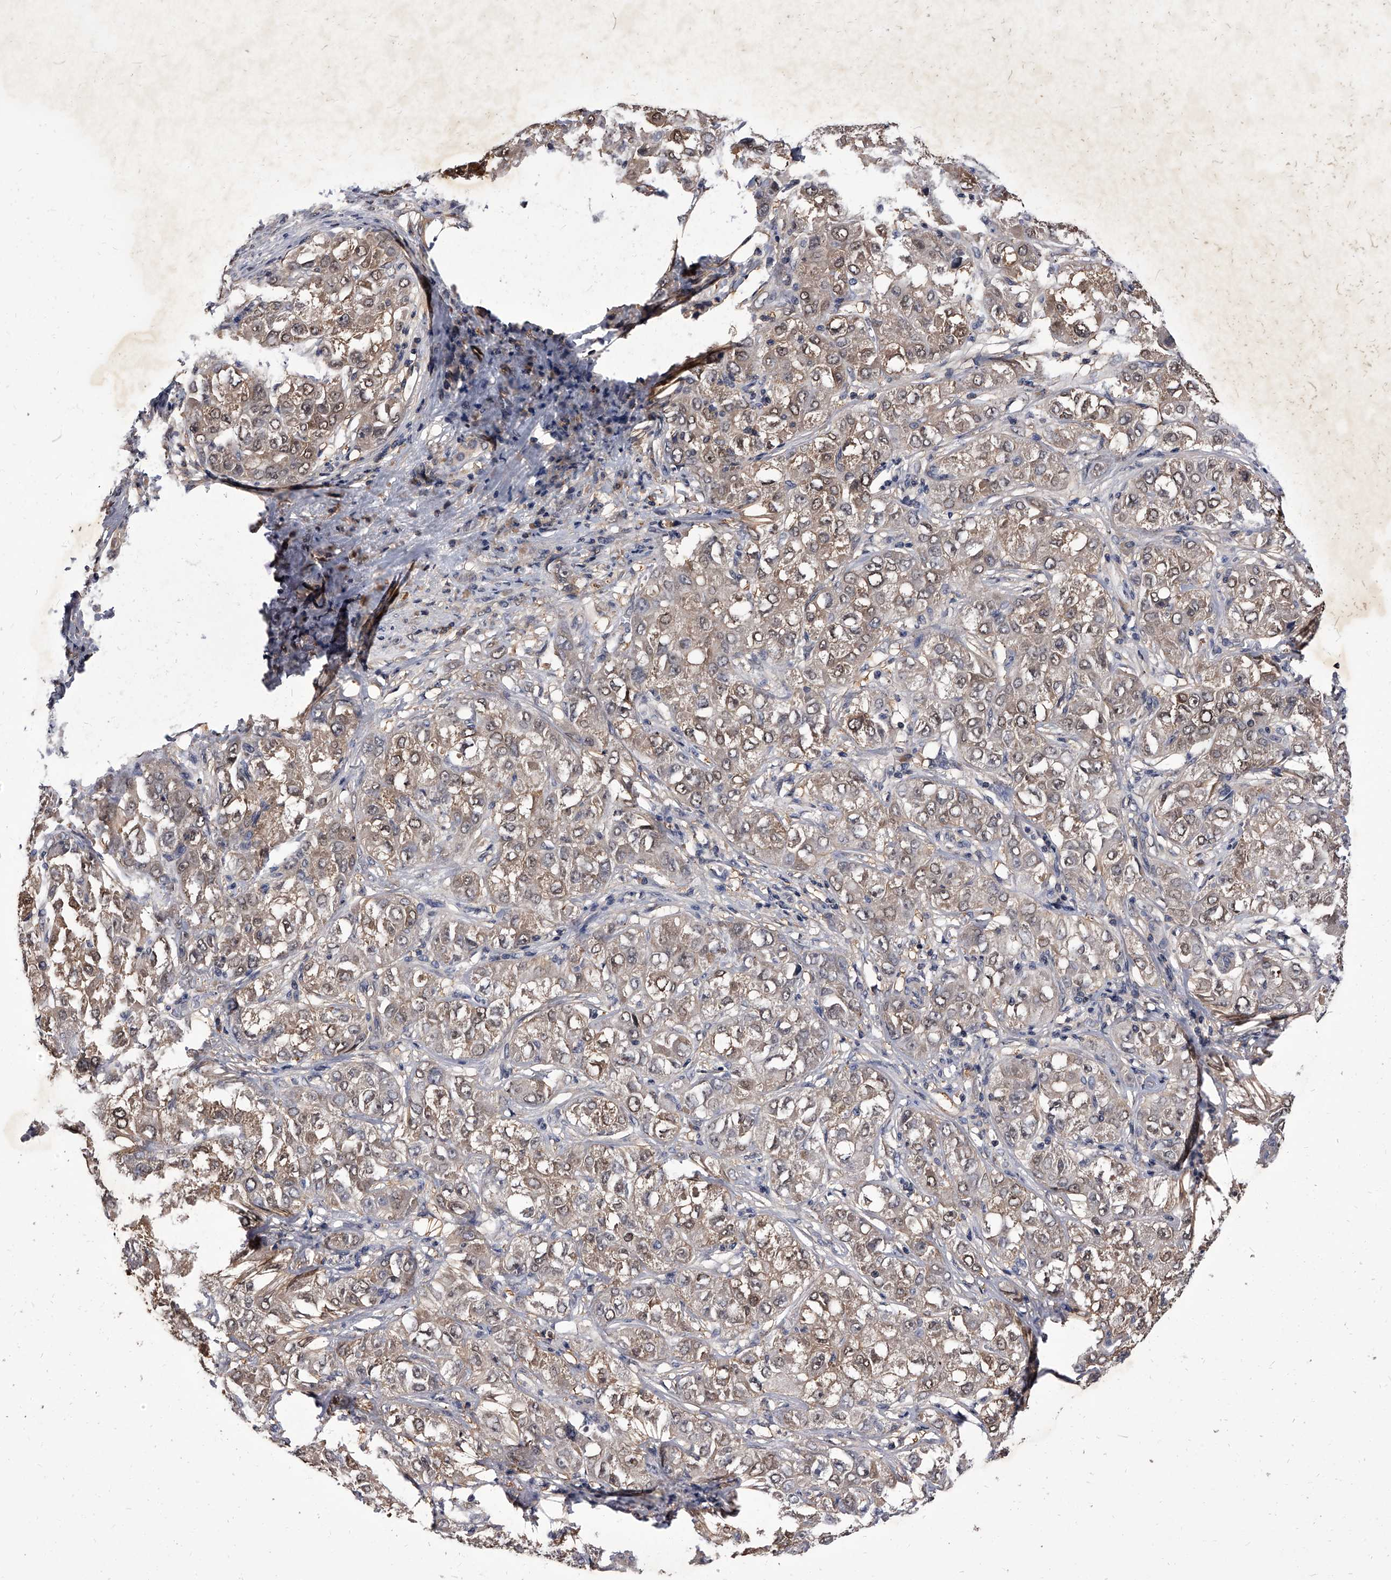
{"staining": {"intensity": "moderate", "quantity": "25%-75%", "location": "cytoplasmic/membranous,nuclear"}, "tissue": "liver cancer", "cell_type": "Tumor cells", "image_type": "cancer", "snomed": [{"axis": "morphology", "description": "Carcinoma, Hepatocellular, NOS"}, {"axis": "topography", "description": "Liver"}], "caption": "This histopathology image demonstrates immunohistochemistry staining of liver cancer (hepatocellular carcinoma), with medium moderate cytoplasmic/membranous and nuclear expression in about 25%-75% of tumor cells.", "gene": "SLC18B1", "patient": {"sex": "male", "age": 80}}